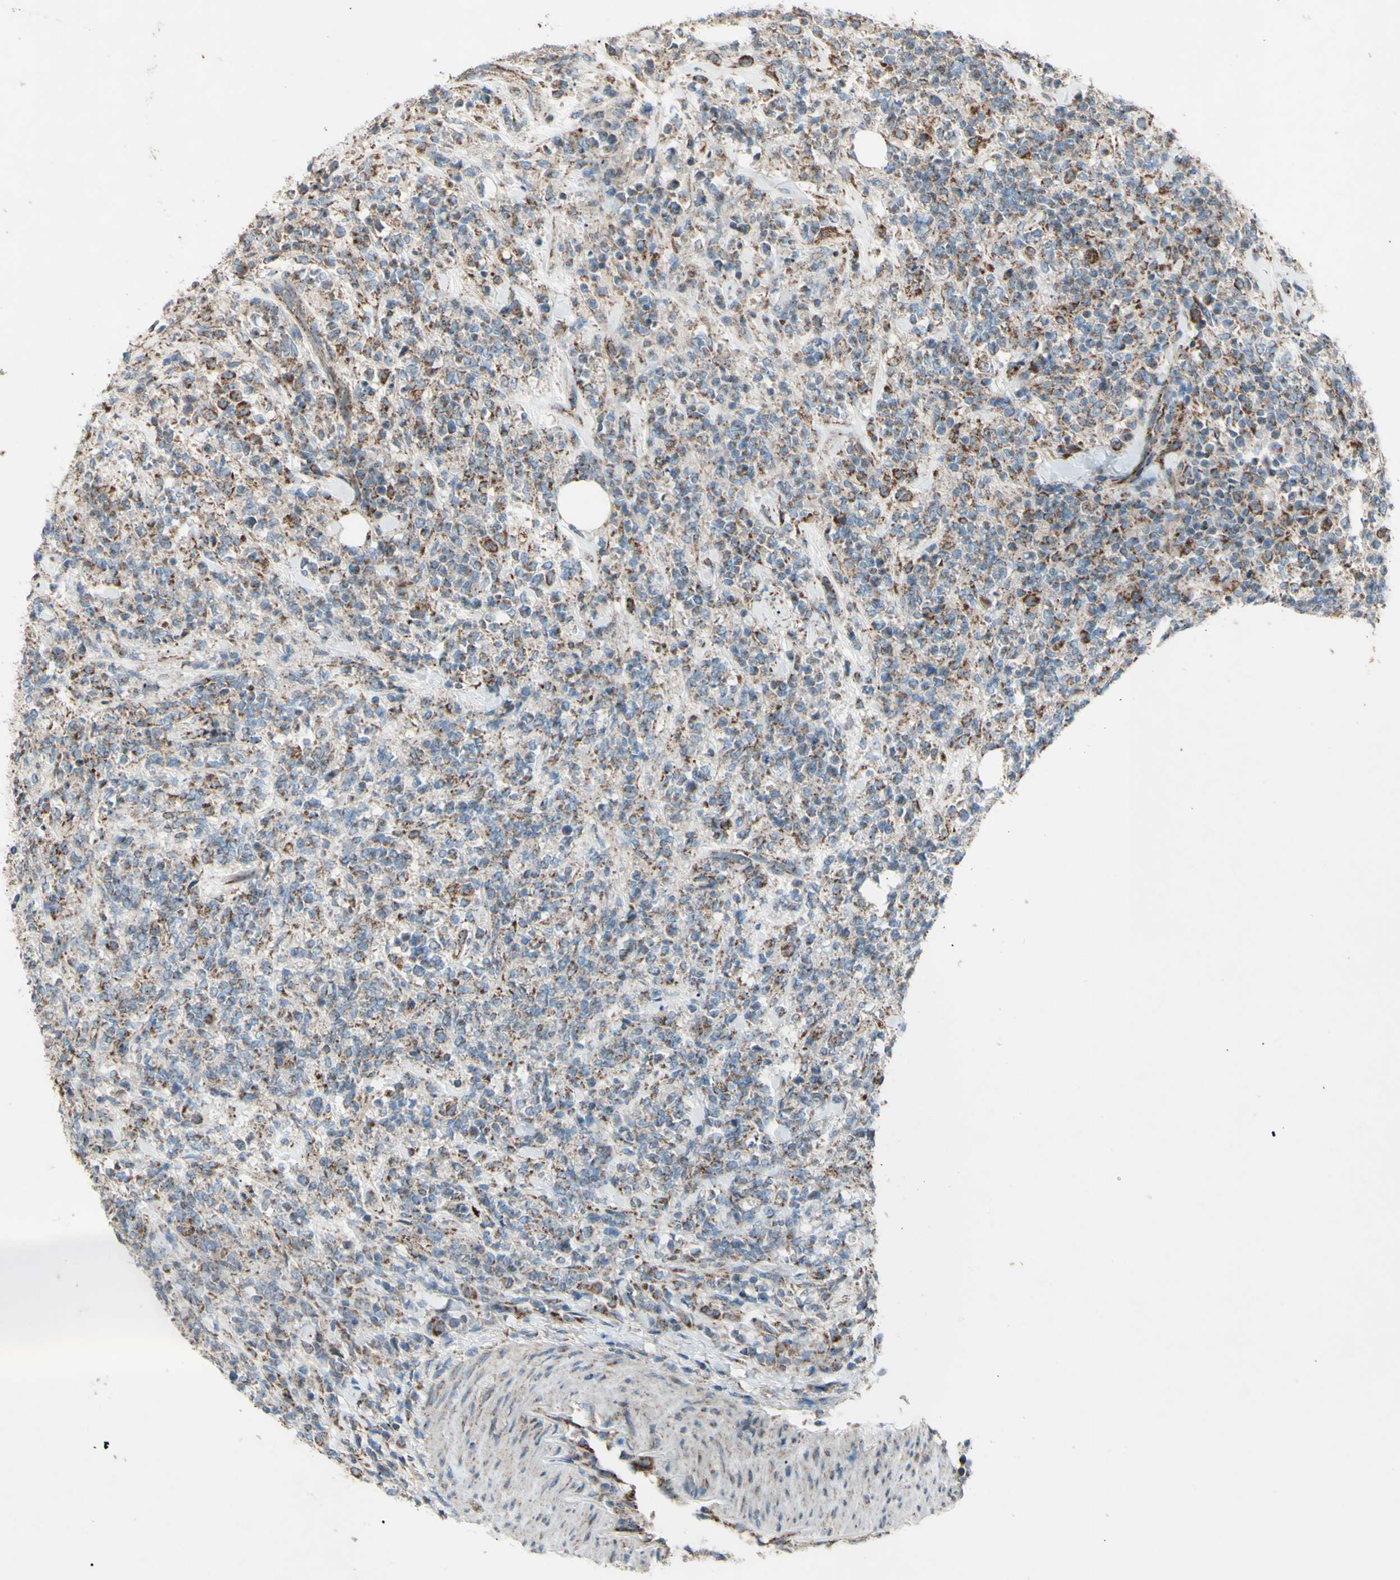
{"staining": {"intensity": "moderate", "quantity": ">75%", "location": "cytoplasmic/membranous"}, "tissue": "lymphoma", "cell_type": "Tumor cells", "image_type": "cancer", "snomed": [{"axis": "morphology", "description": "Malignant lymphoma, non-Hodgkin's type, High grade"}, {"axis": "topography", "description": "Soft tissue"}], "caption": "Protein expression analysis of high-grade malignant lymphoma, non-Hodgkin's type exhibits moderate cytoplasmic/membranous staining in approximately >75% of tumor cells.", "gene": "RHOT1", "patient": {"sex": "male", "age": 18}}